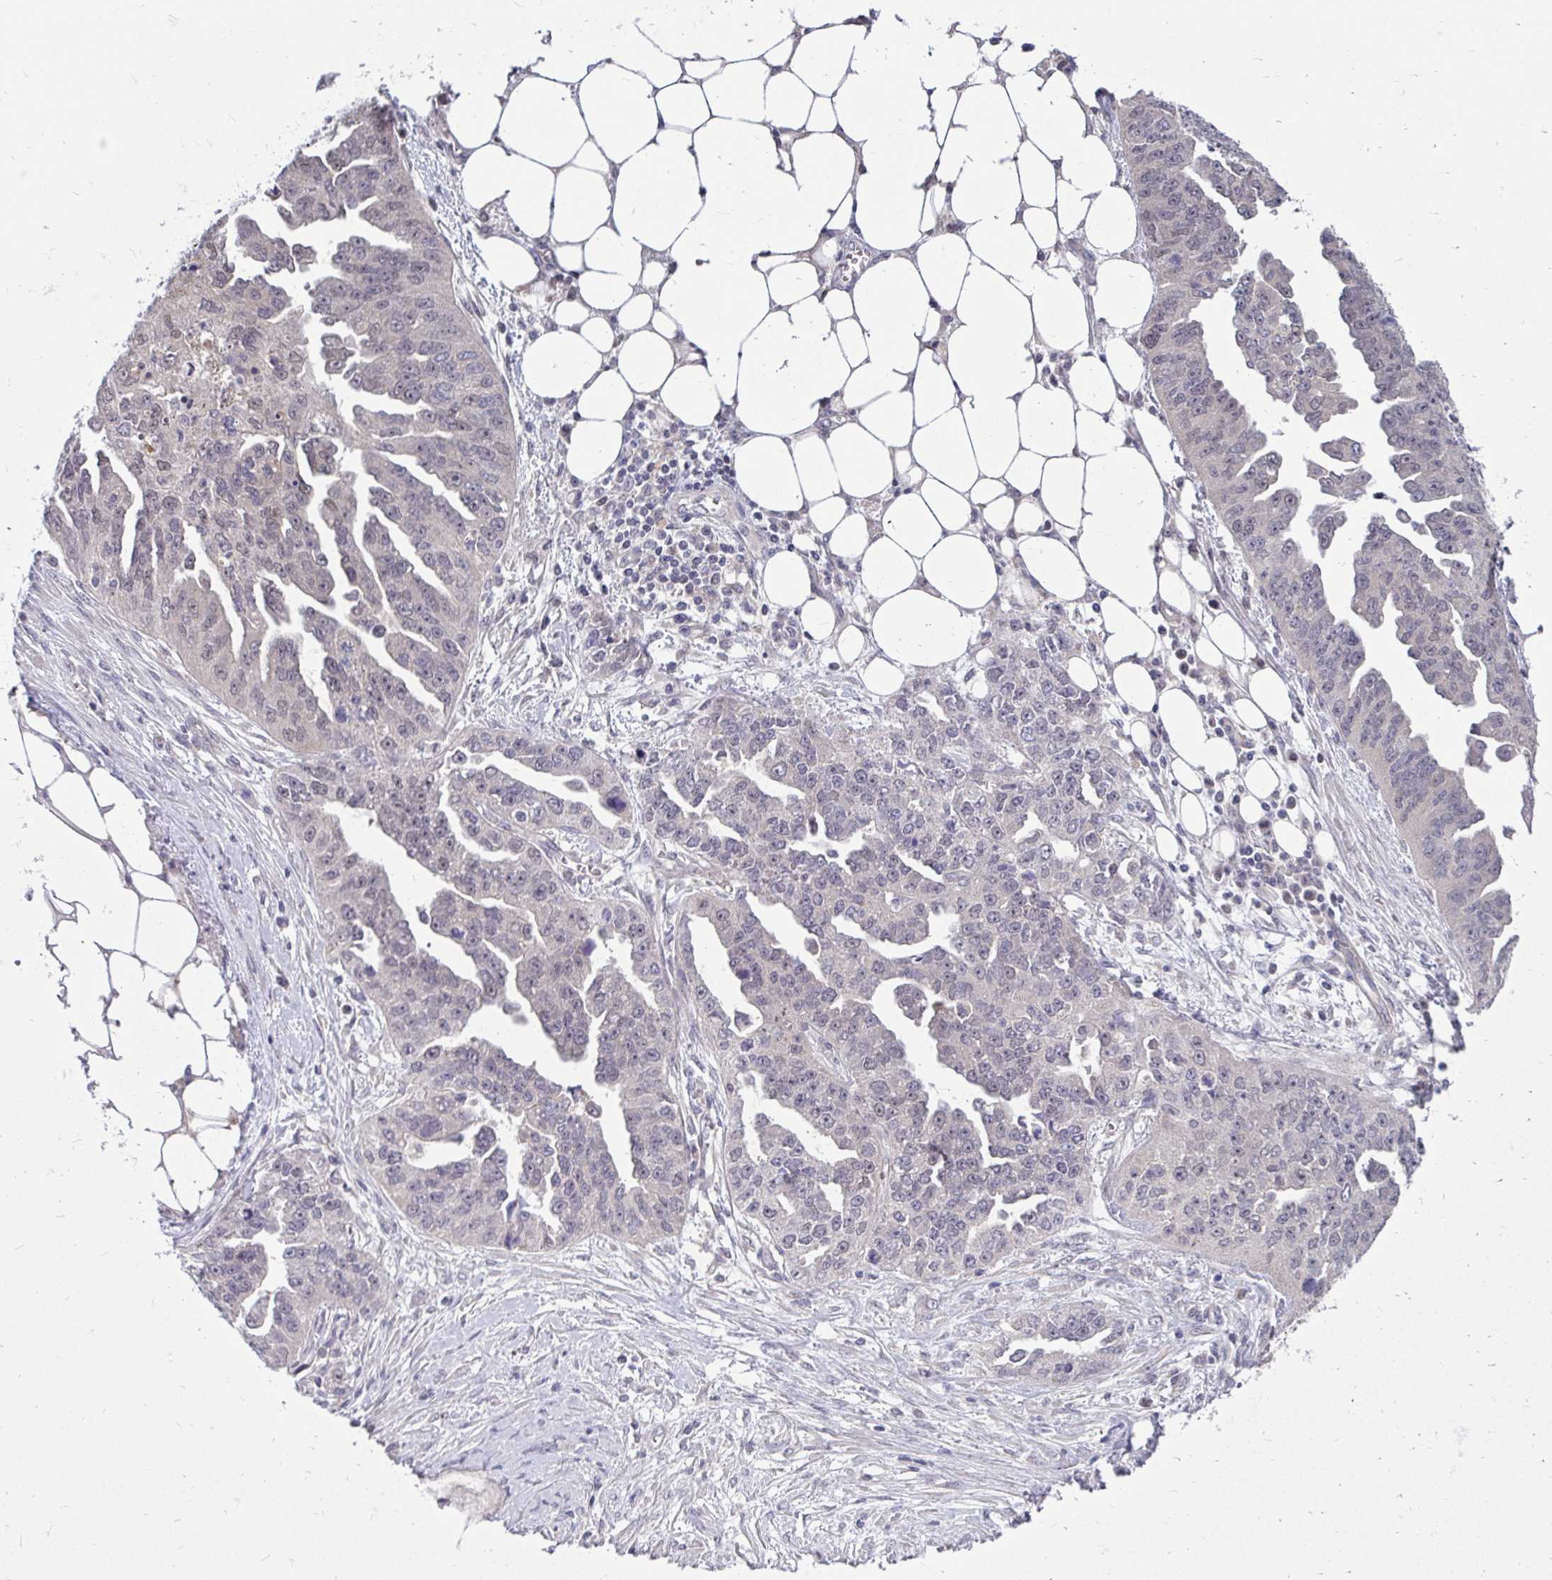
{"staining": {"intensity": "negative", "quantity": "none", "location": "none"}, "tissue": "ovarian cancer", "cell_type": "Tumor cells", "image_type": "cancer", "snomed": [{"axis": "morphology", "description": "Cystadenocarcinoma, serous, NOS"}, {"axis": "topography", "description": "Ovary"}], "caption": "Ovarian cancer (serous cystadenocarcinoma) was stained to show a protein in brown. There is no significant positivity in tumor cells.", "gene": "MROH8", "patient": {"sex": "female", "age": 75}}